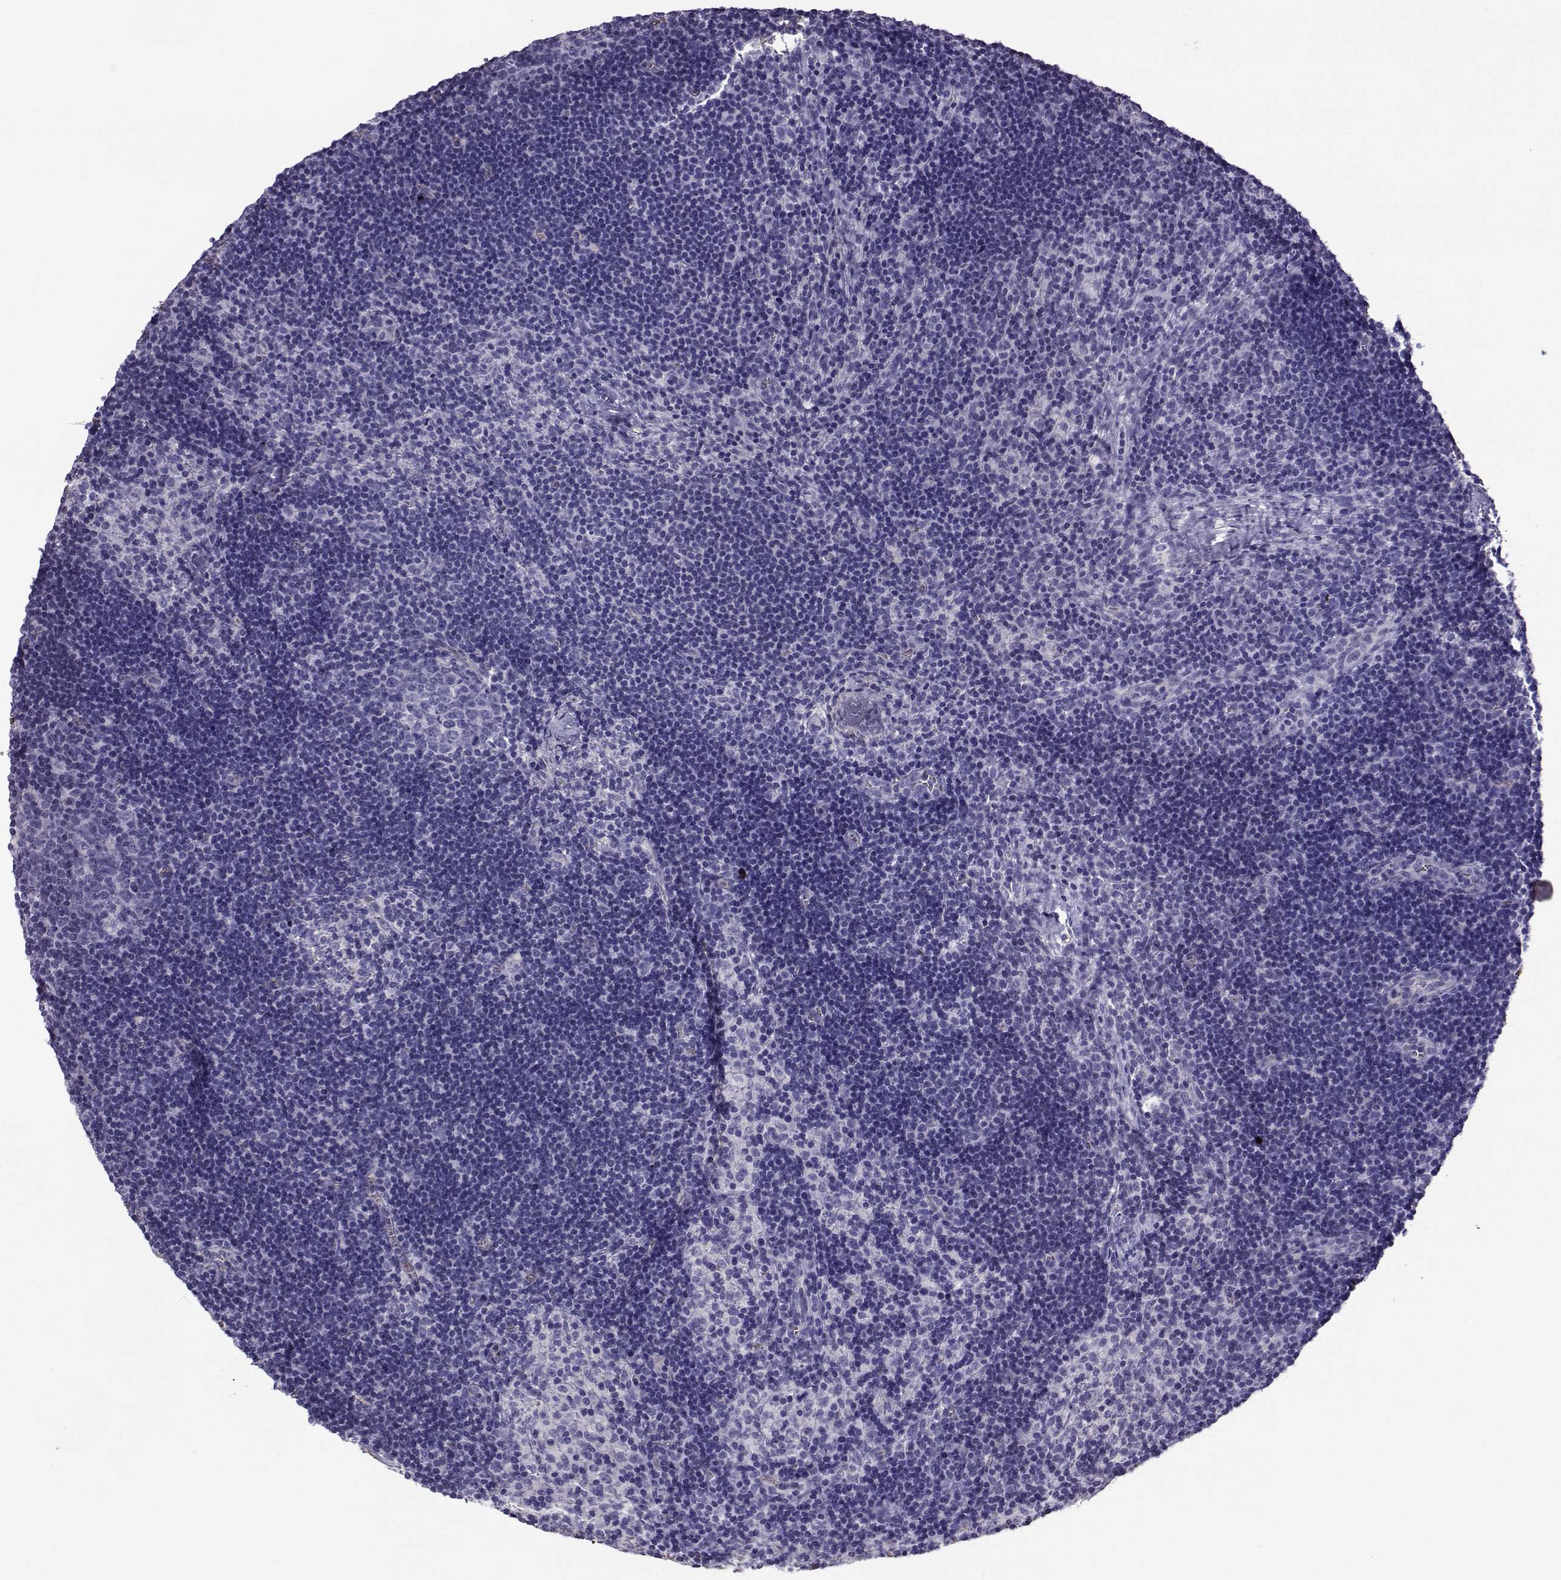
{"staining": {"intensity": "negative", "quantity": "none", "location": "none"}, "tissue": "lymph node", "cell_type": "Germinal center cells", "image_type": "normal", "snomed": [{"axis": "morphology", "description": "Normal tissue, NOS"}, {"axis": "topography", "description": "Lymph node"}], "caption": "Immunohistochemistry (IHC) micrograph of normal human lymph node stained for a protein (brown), which demonstrates no expression in germinal center cells.", "gene": "CLUL1", "patient": {"sex": "female", "age": 52}}